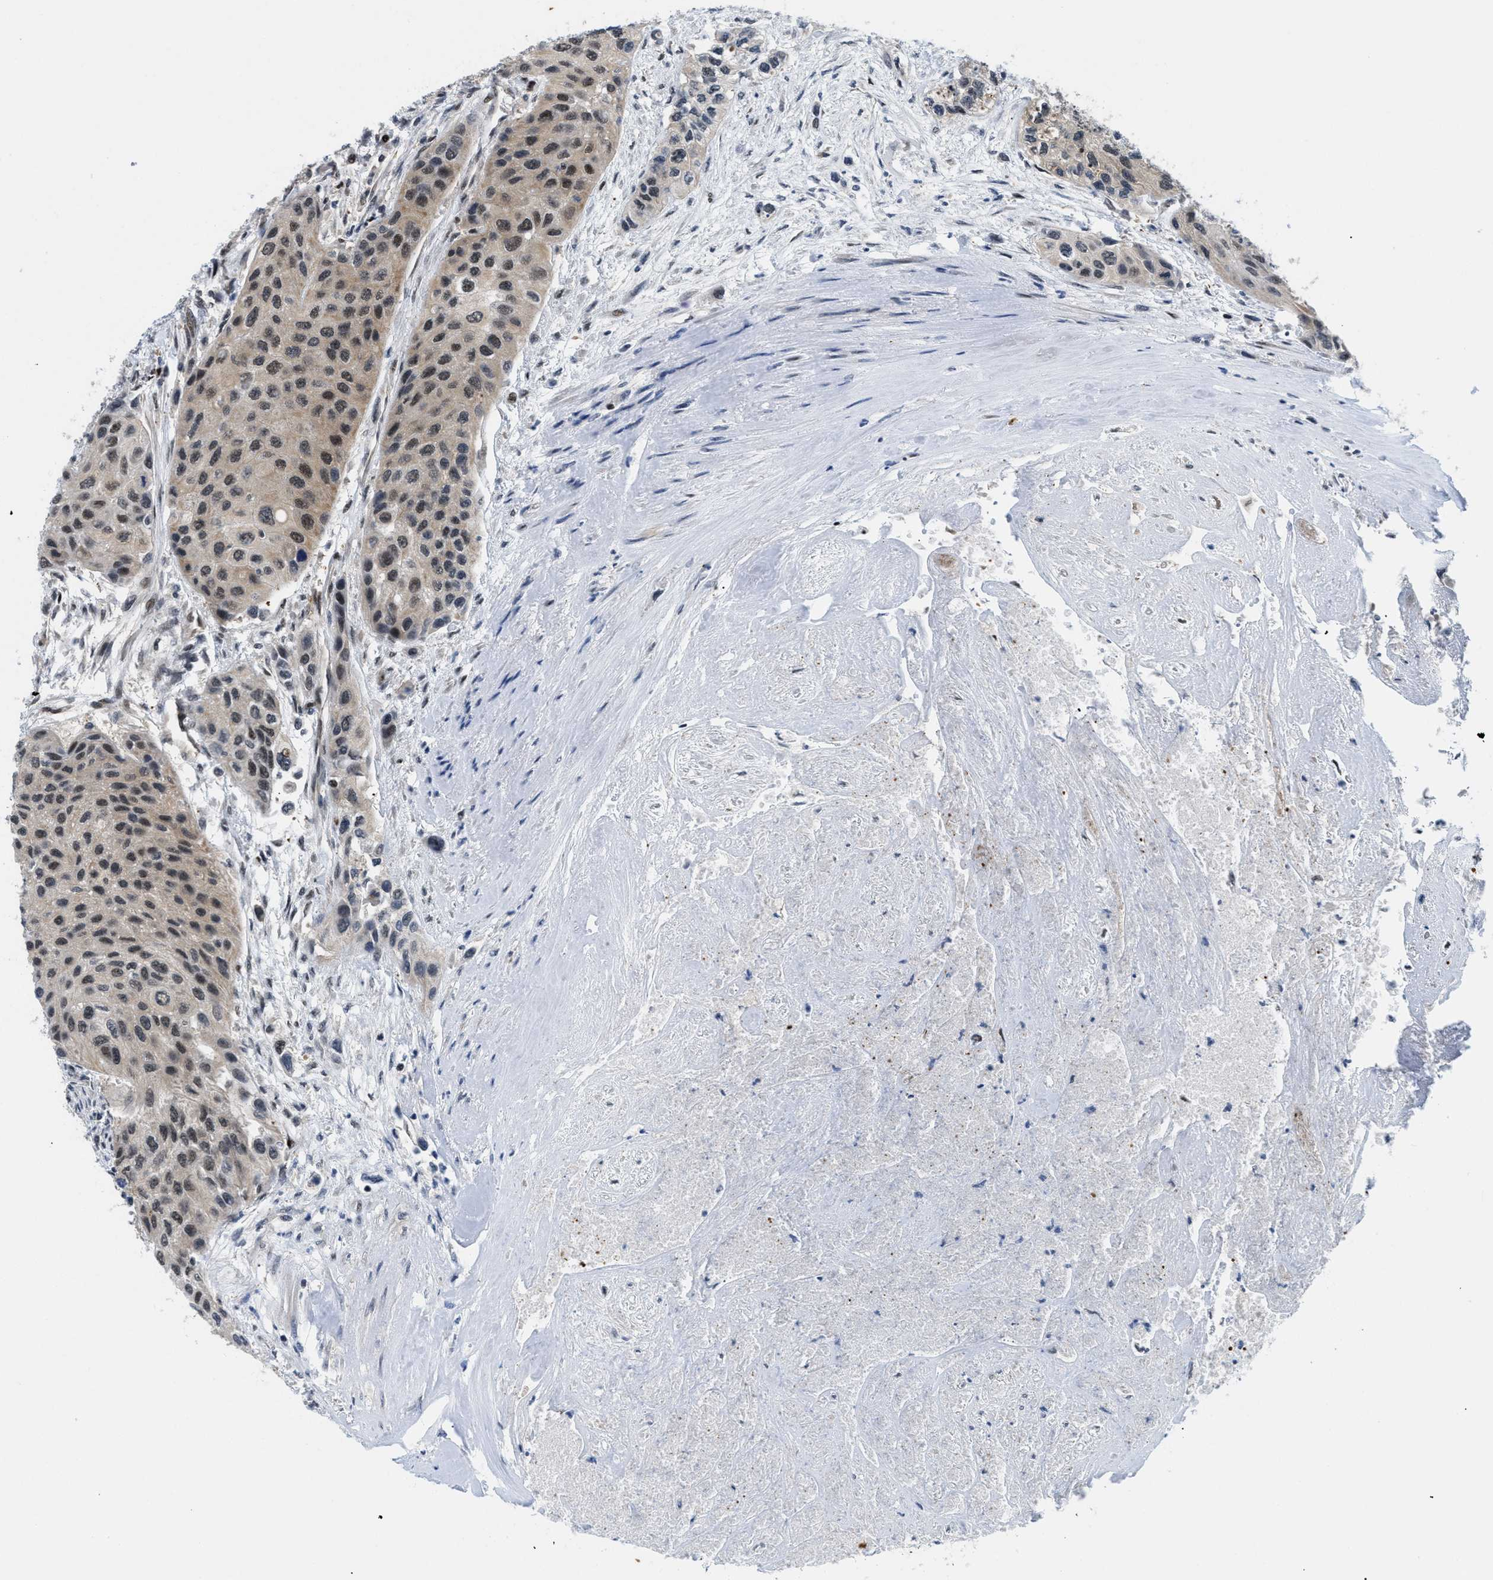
{"staining": {"intensity": "moderate", "quantity": "25%-75%", "location": "nuclear"}, "tissue": "urothelial cancer", "cell_type": "Tumor cells", "image_type": "cancer", "snomed": [{"axis": "morphology", "description": "Urothelial carcinoma, High grade"}, {"axis": "topography", "description": "Urinary bladder"}], "caption": "Immunohistochemical staining of urothelial cancer demonstrates moderate nuclear protein expression in approximately 25%-75% of tumor cells. (DAB (3,3'-diaminobenzidine) = brown stain, brightfield microscopy at high magnification).", "gene": "SLC29A2", "patient": {"sex": "female", "age": 56}}